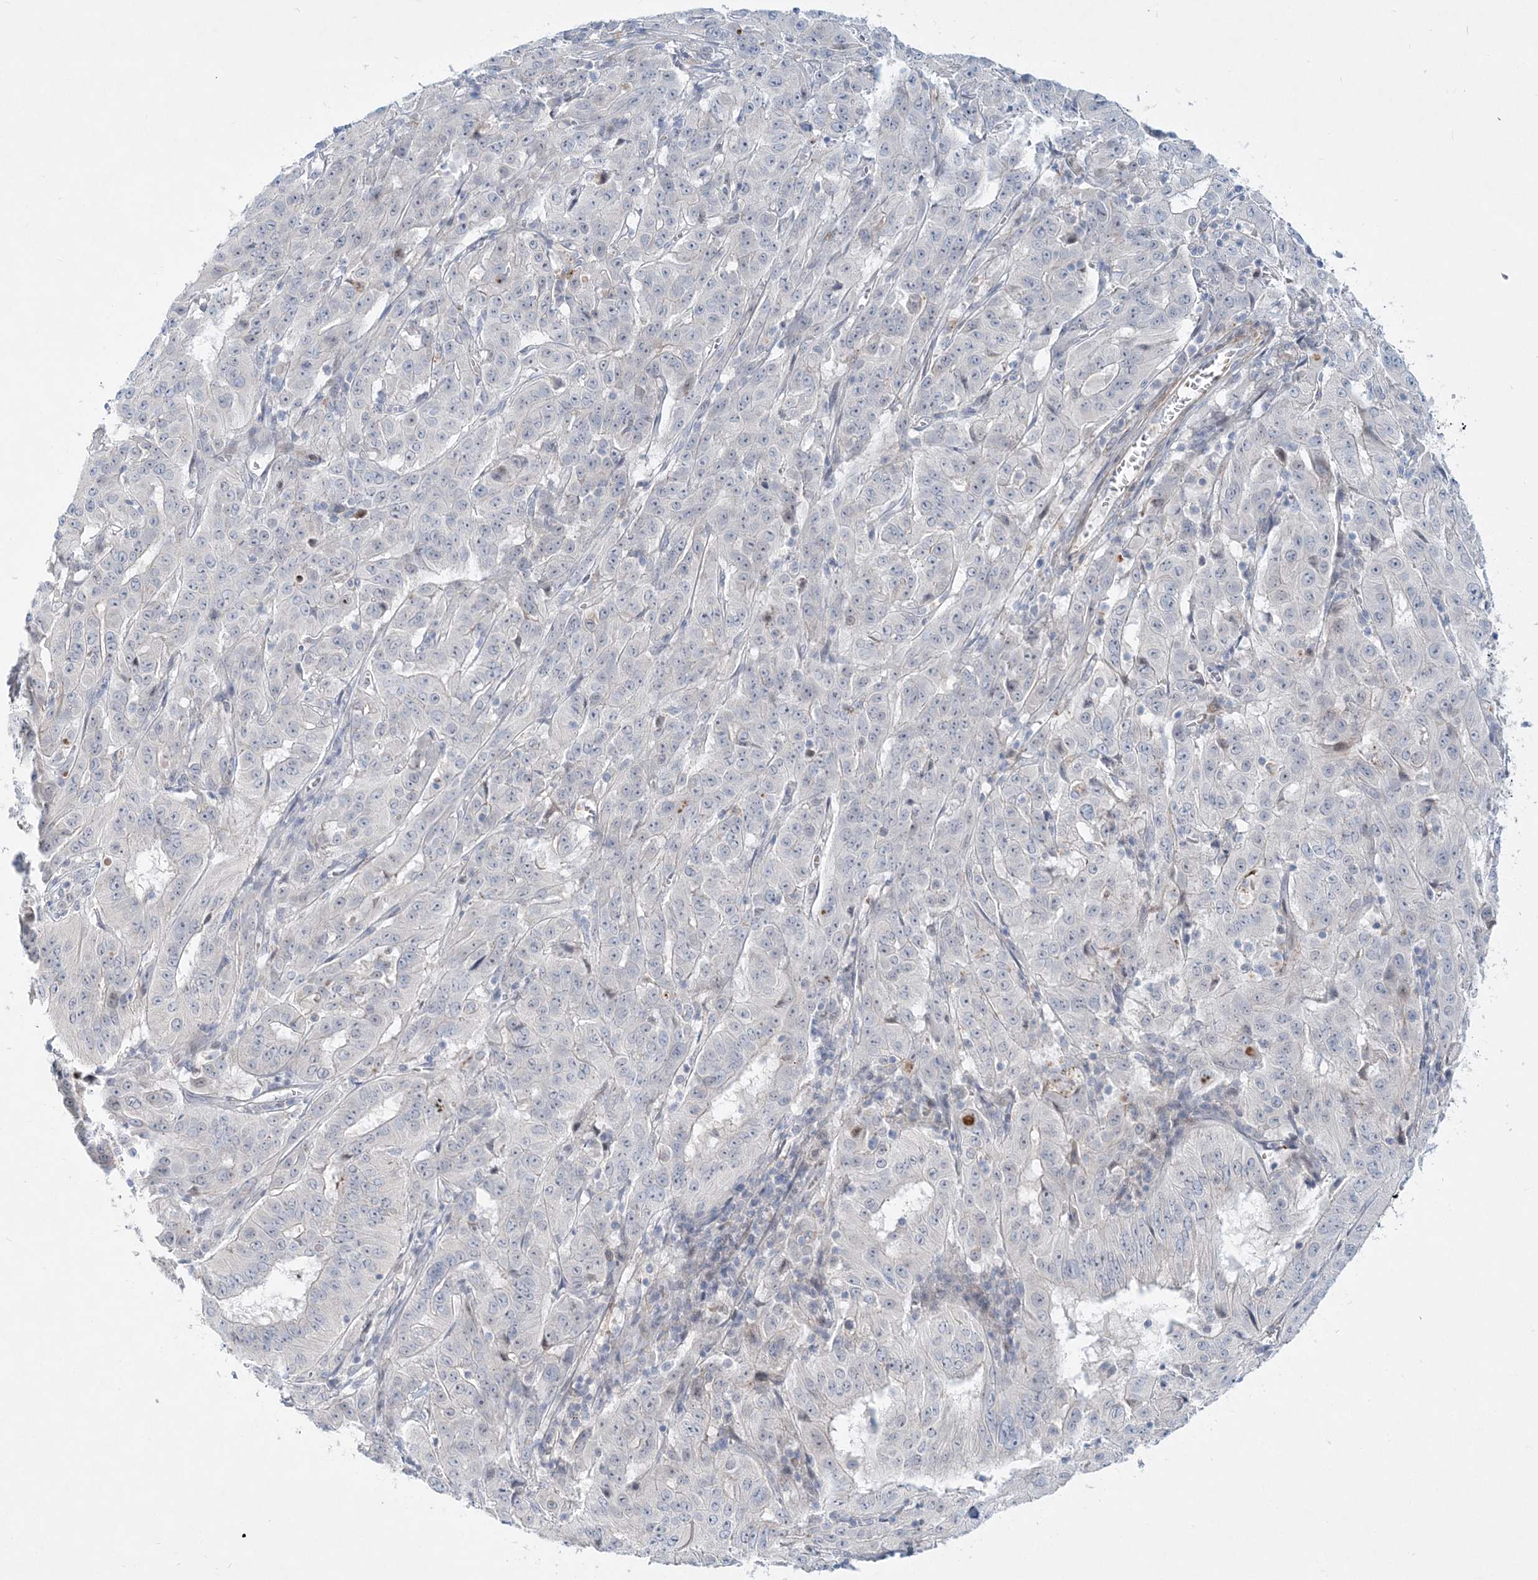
{"staining": {"intensity": "negative", "quantity": "none", "location": "none"}, "tissue": "pancreatic cancer", "cell_type": "Tumor cells", "image_type": "cancer", "snomed": [{"axis": "morphology", "description": "Adenocarcinoma, NOS"}, {"axis": "topography", "description": "Pancreas"}], "caption": "Tumor cells show no significant expression in pancreatic cancer (adenocarcinoma).", "gene": "DNAH5", "patient": {"sex": "male", "age": 63}}